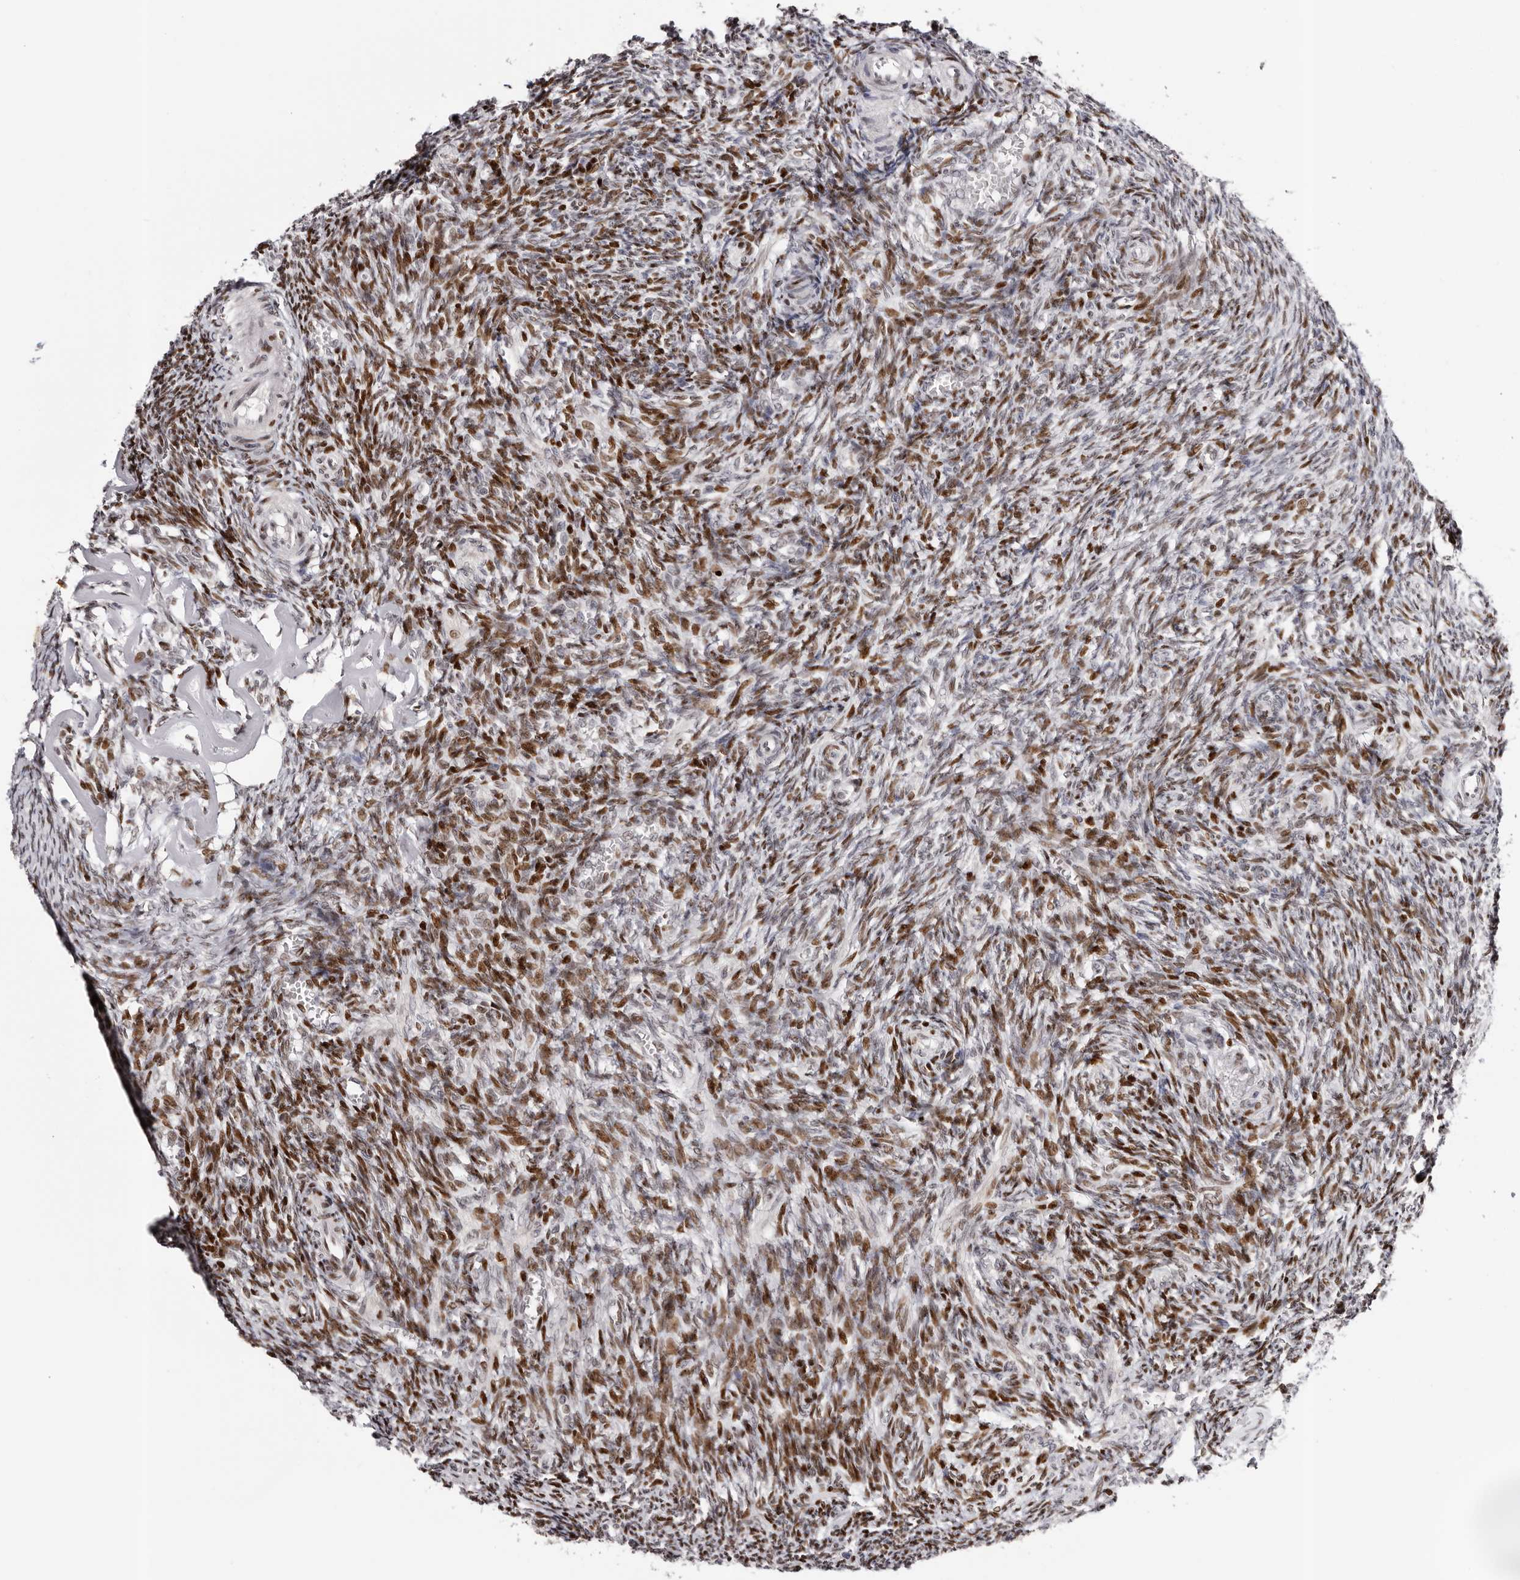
{"staining": {"intensity": "strong", "quantity": "25%-75%", "location": "nuclear"}, "tissue": "ovary", "cell_type": "Ovarian stroma cells", "image_type": "normal", "snomed": [{"axis": "morphology", "description": "Normal tissue, NOS"}, {"axis": "topography", "description": "Ovary"}], "caption": "High-power microscopy captured an immunohistochemistry (IHC) image of normal ovary, revealing strong nuclear staining in about 25%-75% of ovarian stroma cells. Using DAB (3,3'-diaminobenzidine) (brown) and hematoxylin (blue) stains, captured at high magnification using brightfield microscopy.", "gene": "NUP153", "patient": {"sex": "female", "age": 27}}